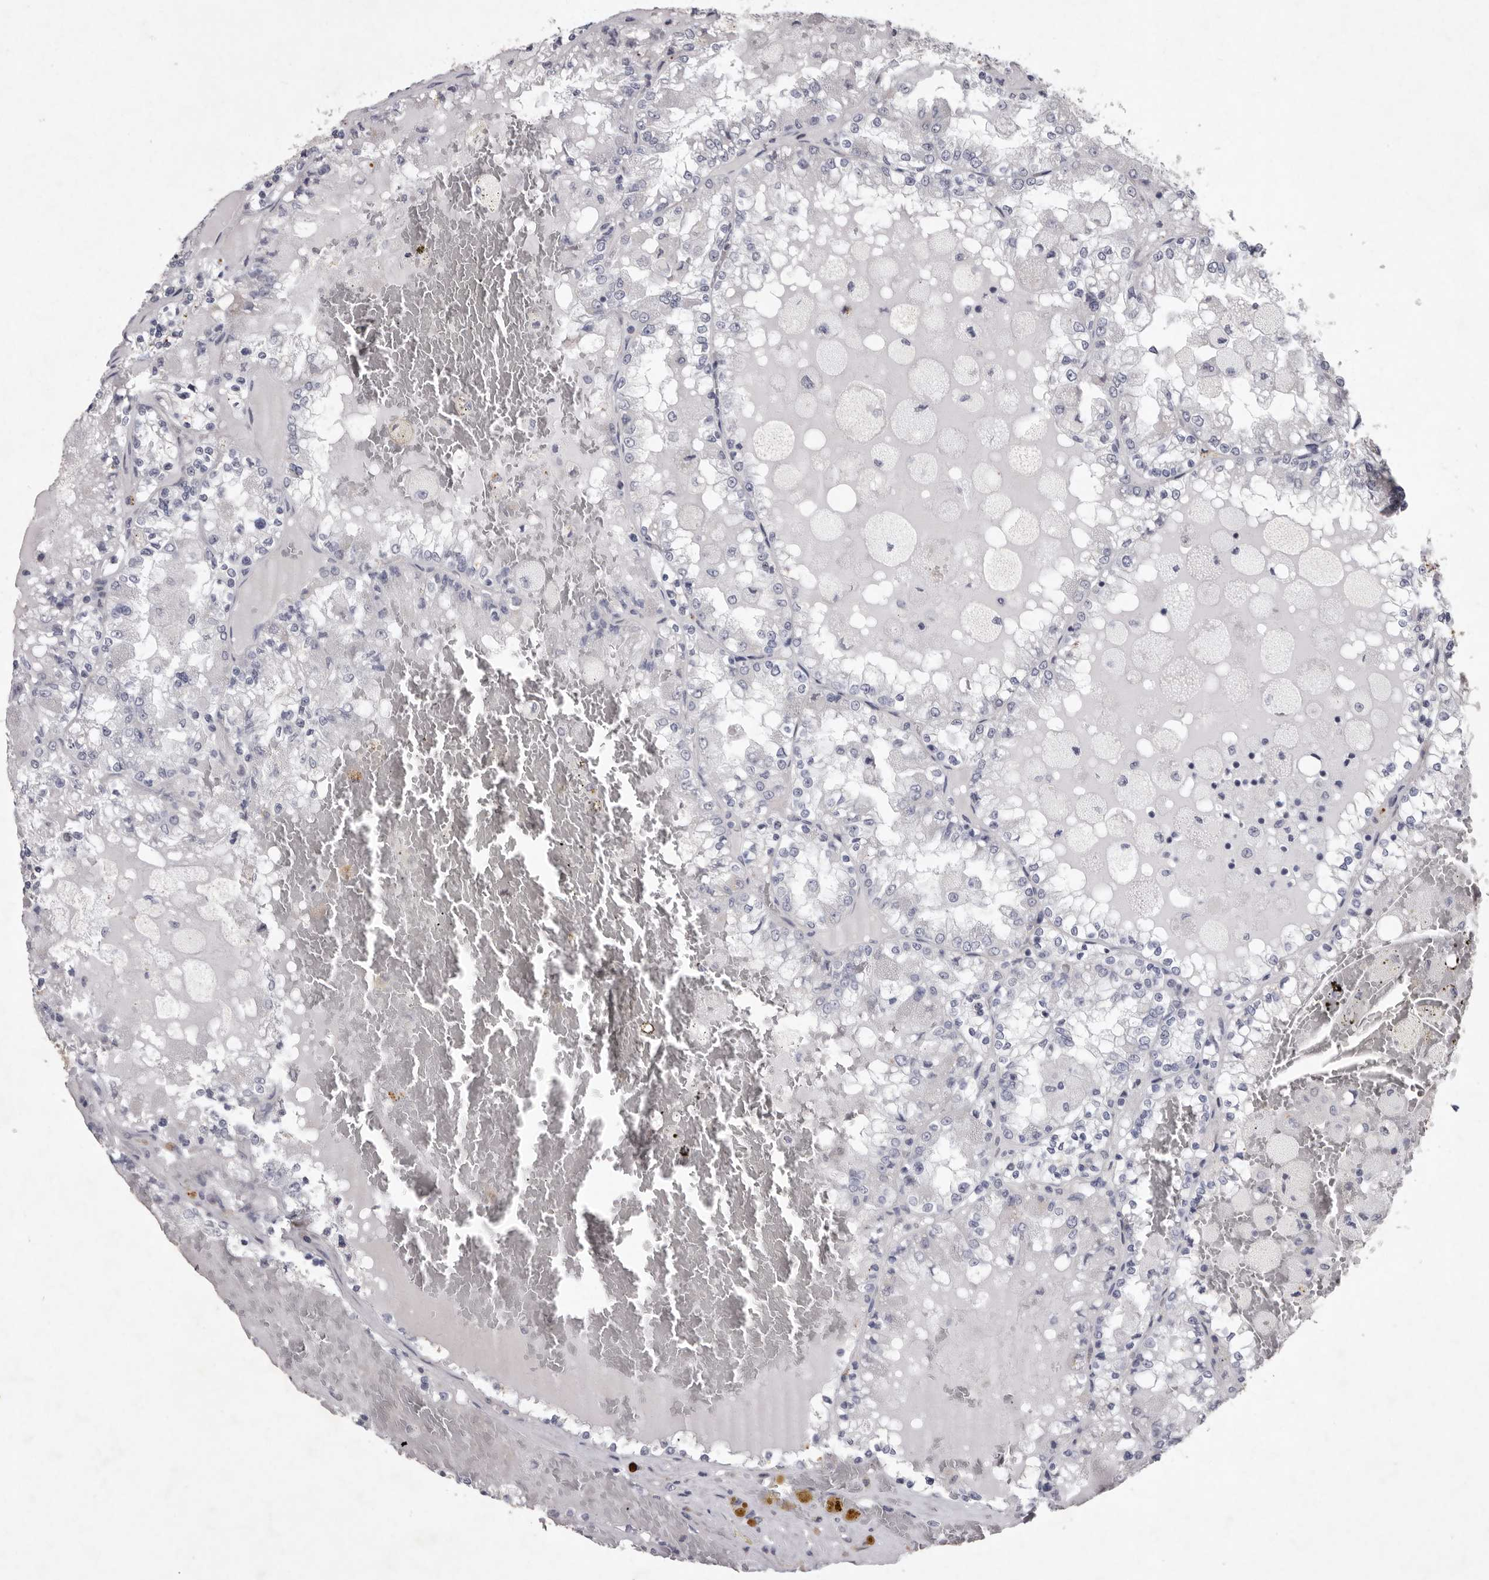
{"staining": {"intensity": "negative", "quantity": "none", "location": "none"}, "tissue": "renal cancer", "cell_type": "Tumor cells", "image_type": "cancer", "snomed": [{"axis": "morphology", "description": "Adenocarcinoma, NOS"}, {"axis": "topography", "description": "Kidney"}], "caption": "Tumor cells show no significant expression in adenocarcinoma (renal). (DAB immunohistochemistry visualized using brightfield microscopy, high magnification).", "gene": "NKAIN4", "patient": {"sex": "female", "age": 56}}